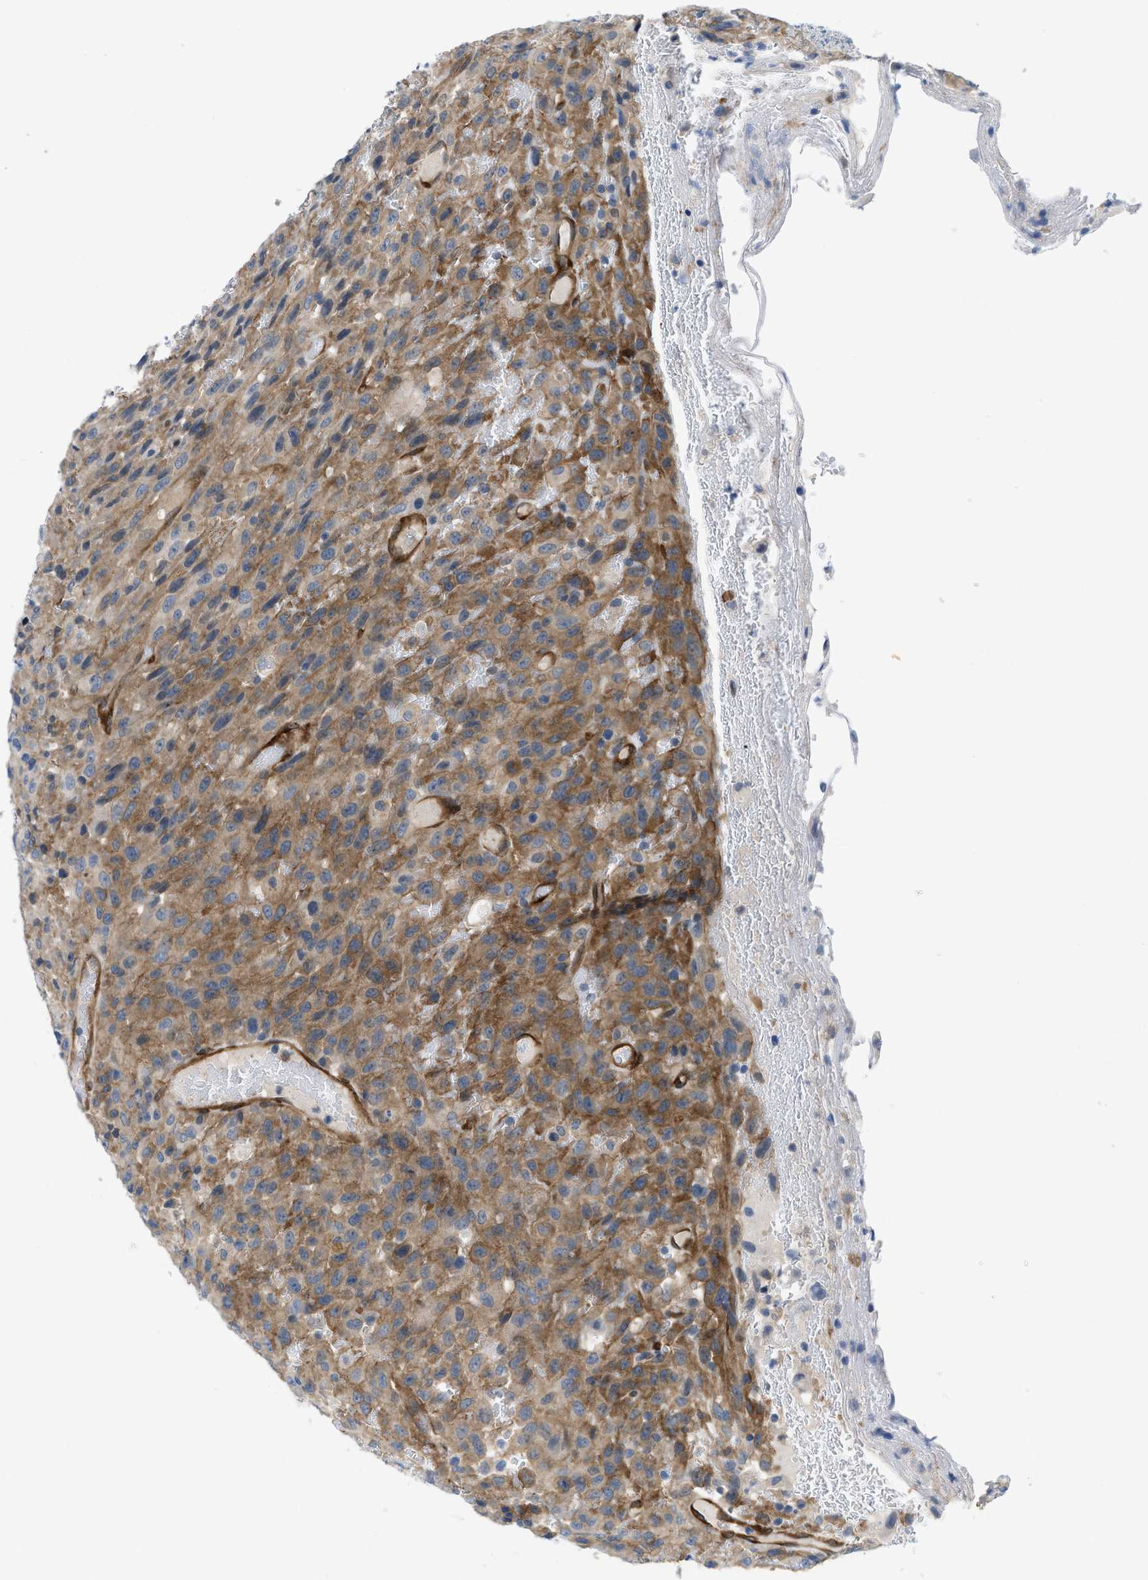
{"staining": {"intensity": "moderate", "quantity": ">75%", "location": "cytoplasmic/membranous"}, "tissue": "urothelial cancer", "cell_type": "Tumor cells", "image_type": "cancer", "snomed": [{"axis": "morphology", "description": "Urothelial carcinoma, High grade"}, {"axis": "topography", "description": "Urinary bladder"}], "caption": "Protein expression analysis of human urothelial cancer reveals moderate cytoplasmic/membranous staining in approximately >75% of tumor cells. (DAB IHC, brown staining for protein, blue staining for nuclei).", "gene": "PDLIM5", "patient": {"sex": "male", "age": 66}}